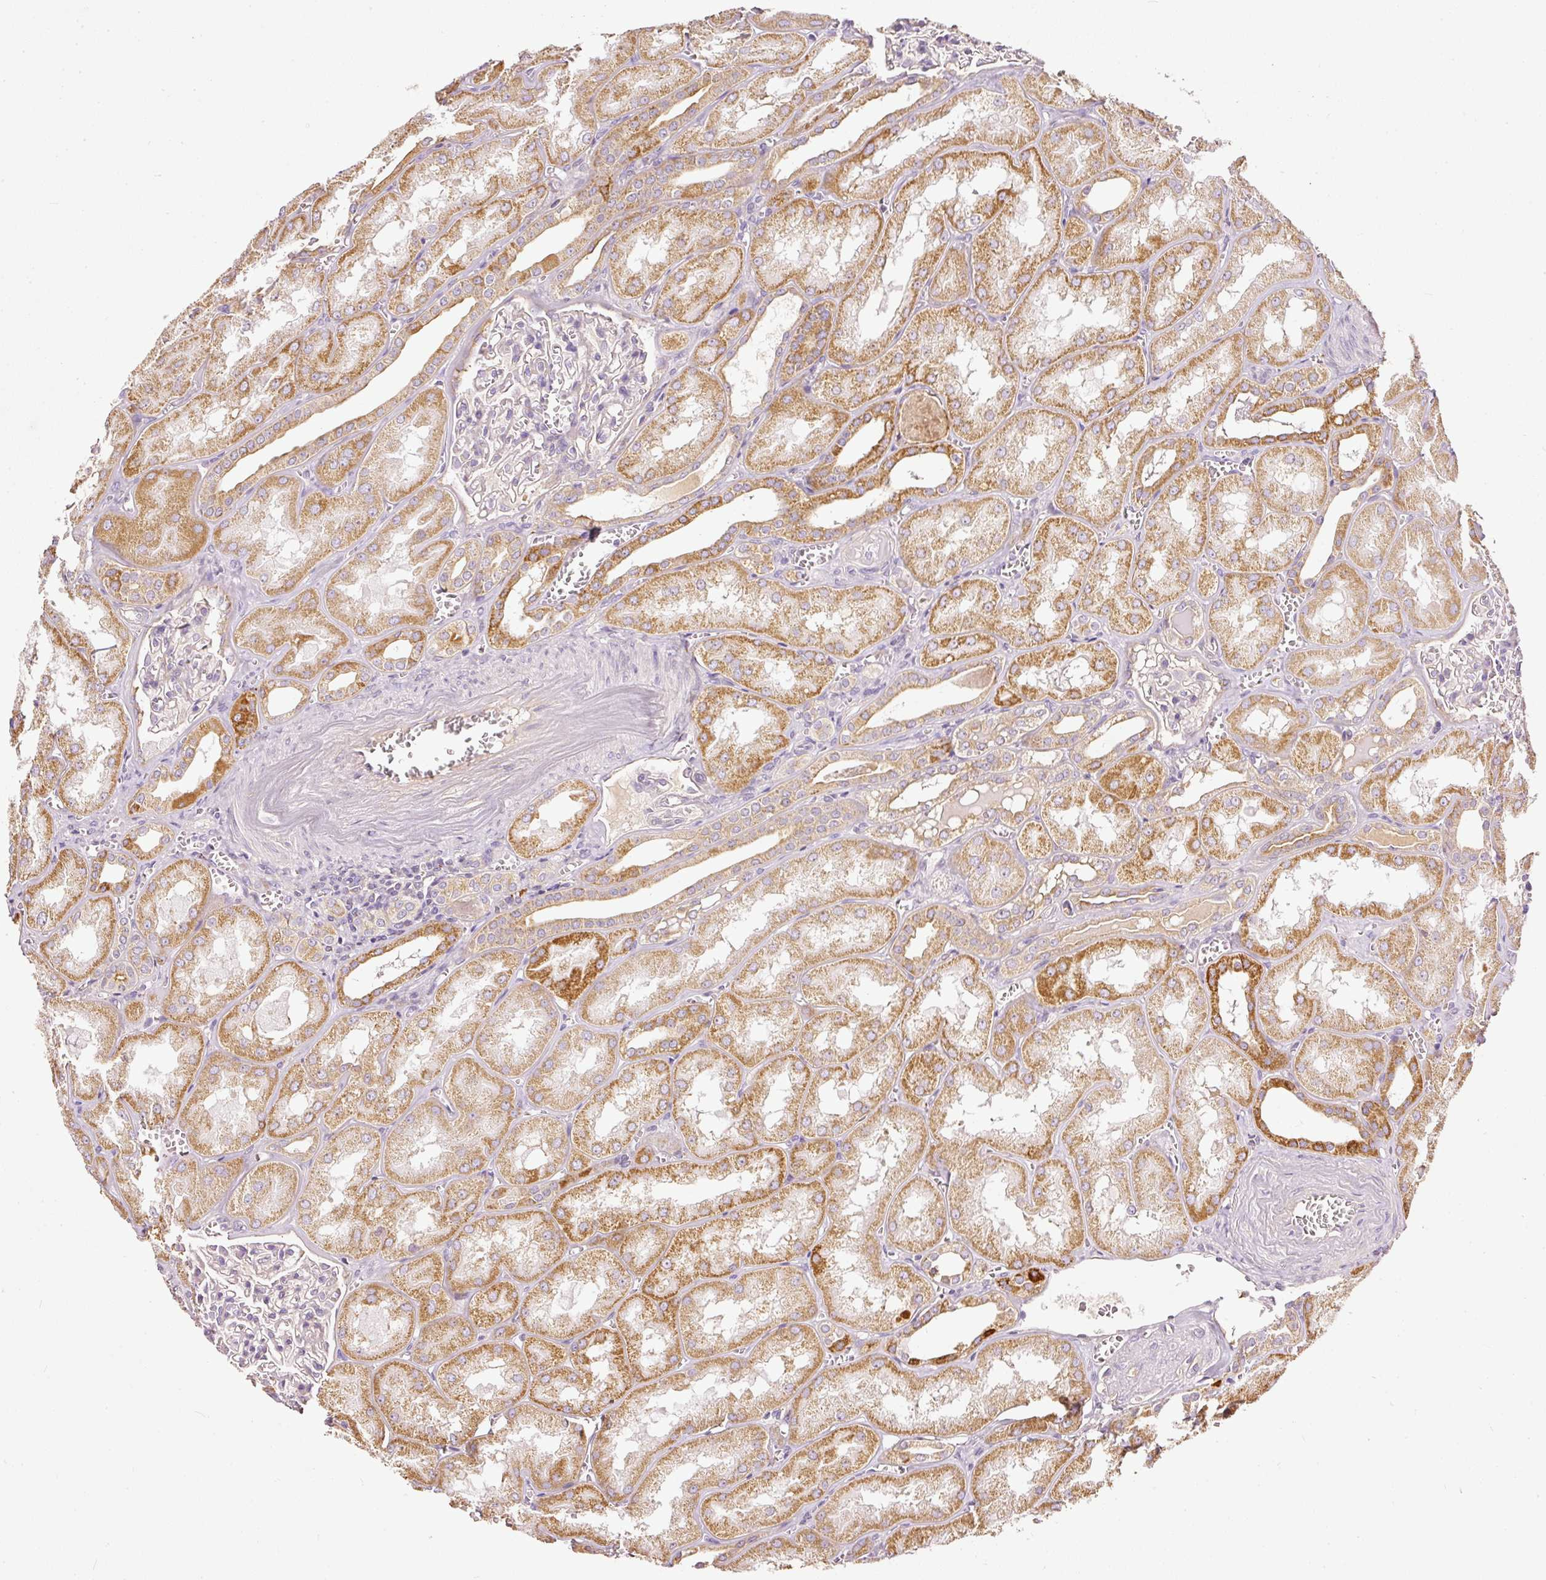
{"staining": {"intensity": "negative", "quantity": "none", "location": "none"}, "tissue": "kidney", "cell_type": "Cells in glomeruli", "image_type": "normal", "snomed": [{"axis": "morphology", "description": "Normal tissue, NOS"}, {"axis": "topography", "description": "Kidney"}], "caption": "Immunohistochemical staining of benign human kidney shows no significant staining in cells in glomeruli.", "gene": "PAQR9", "patient": {"sex": "male", "age": 61}}